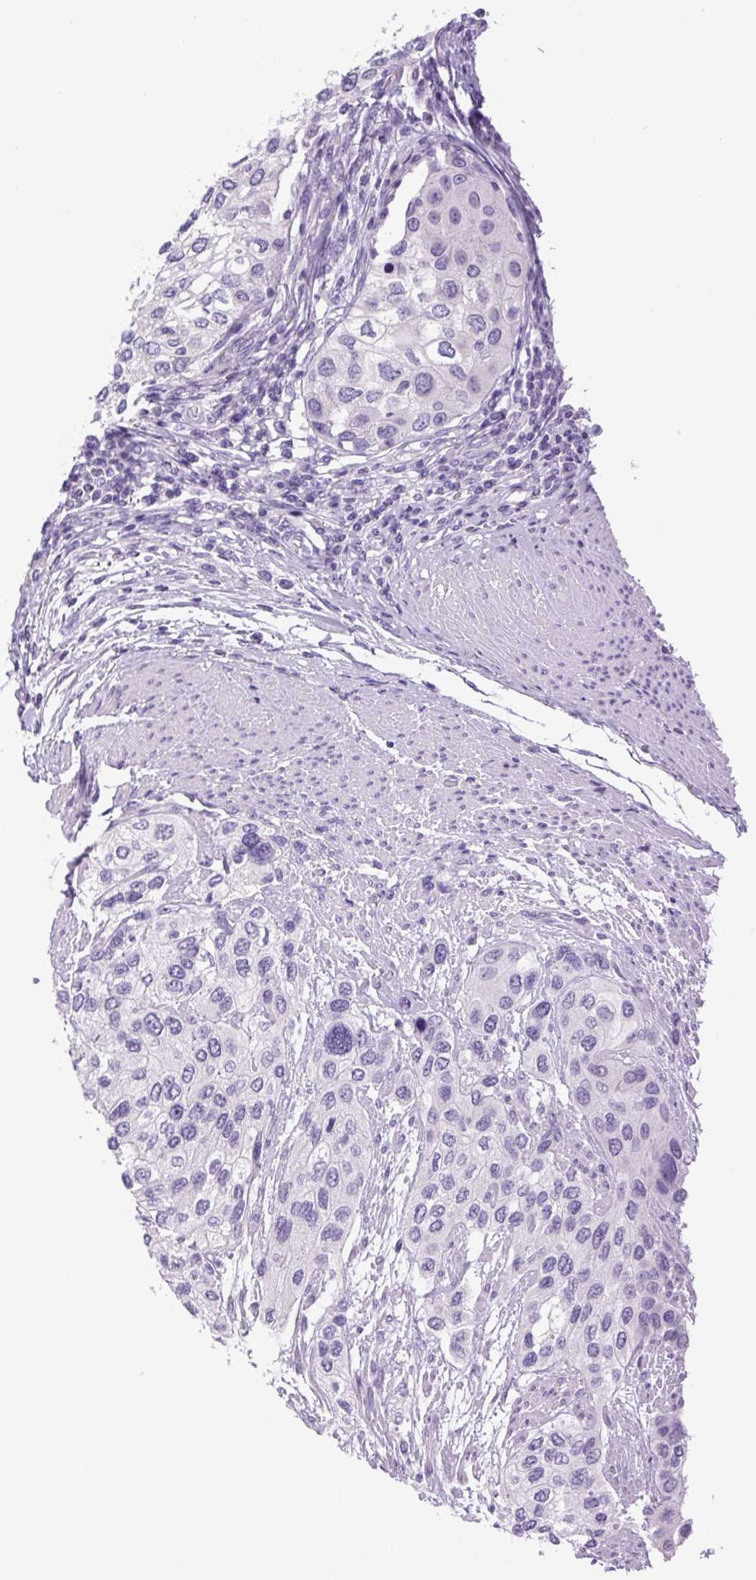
{"staining": {"intensity": "negative", "quantity": "none", "location": "none"}, "tissue": "urothelial cancer", "cell_type": "Tumor cells", "image_type": "cancer", "snomed": [{"axis": "morphology", "description": "Normal tissue, NOS"}, {"axis": "morphology", "description": "Urothelial carcinoma, High grade"}, {"axis": "topography", "description": "Vascular tissue"}, {"axis": "topography", "description": "Urinary bladder"}], "caption": "Photomicrograph shows no protein positivity in tumor cells of urothelial cancer tissue. (DAB (3,3'-diaminobenzidine) IHC visualized using brightfield microscopy, high magnification).", "gene": "CHGA", "patient": {"sex": "female", "age": 56}}